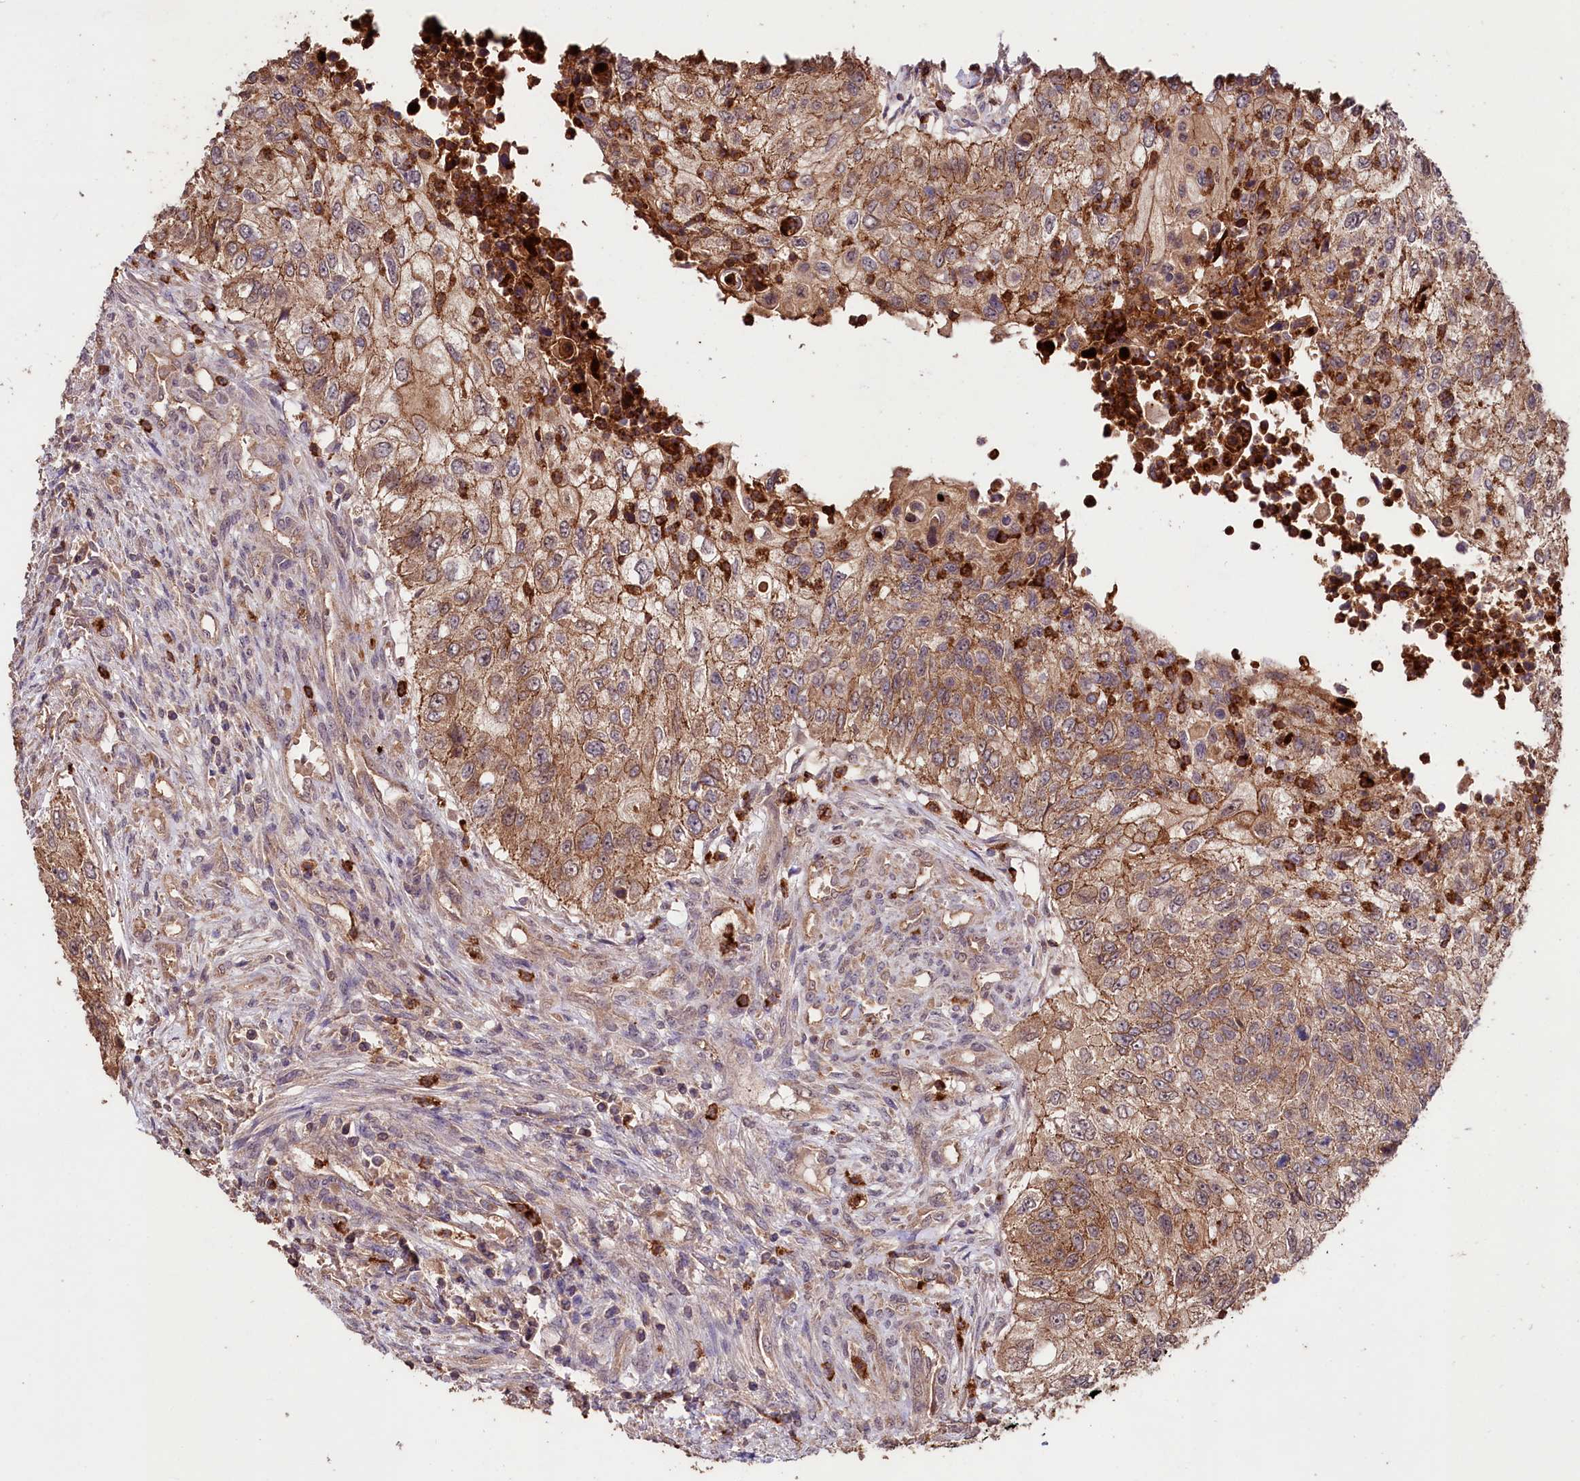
{"staining": {"intensity": "moderate", "quantity": ">75%", "location": "cytoplasmic/membranous"}, "tissue": "urothelial cancer", "cell_type": "Tumor cells", "image_type": "cancer", "snomed": [{"axis": "morphology", "description": "Urothelial carcinoma, High grade"}, {"axis": "topography", "description": "Urinary bladder"}], "caption": "This is an image of immunohistochemistry staining of high-grade urothelial carcinoma, which shows moderate positivity in the cytoplasmic/membranous of tumor cells.", "gene": "KLRB1", "patient": {"sex": "female", "age": 60}}